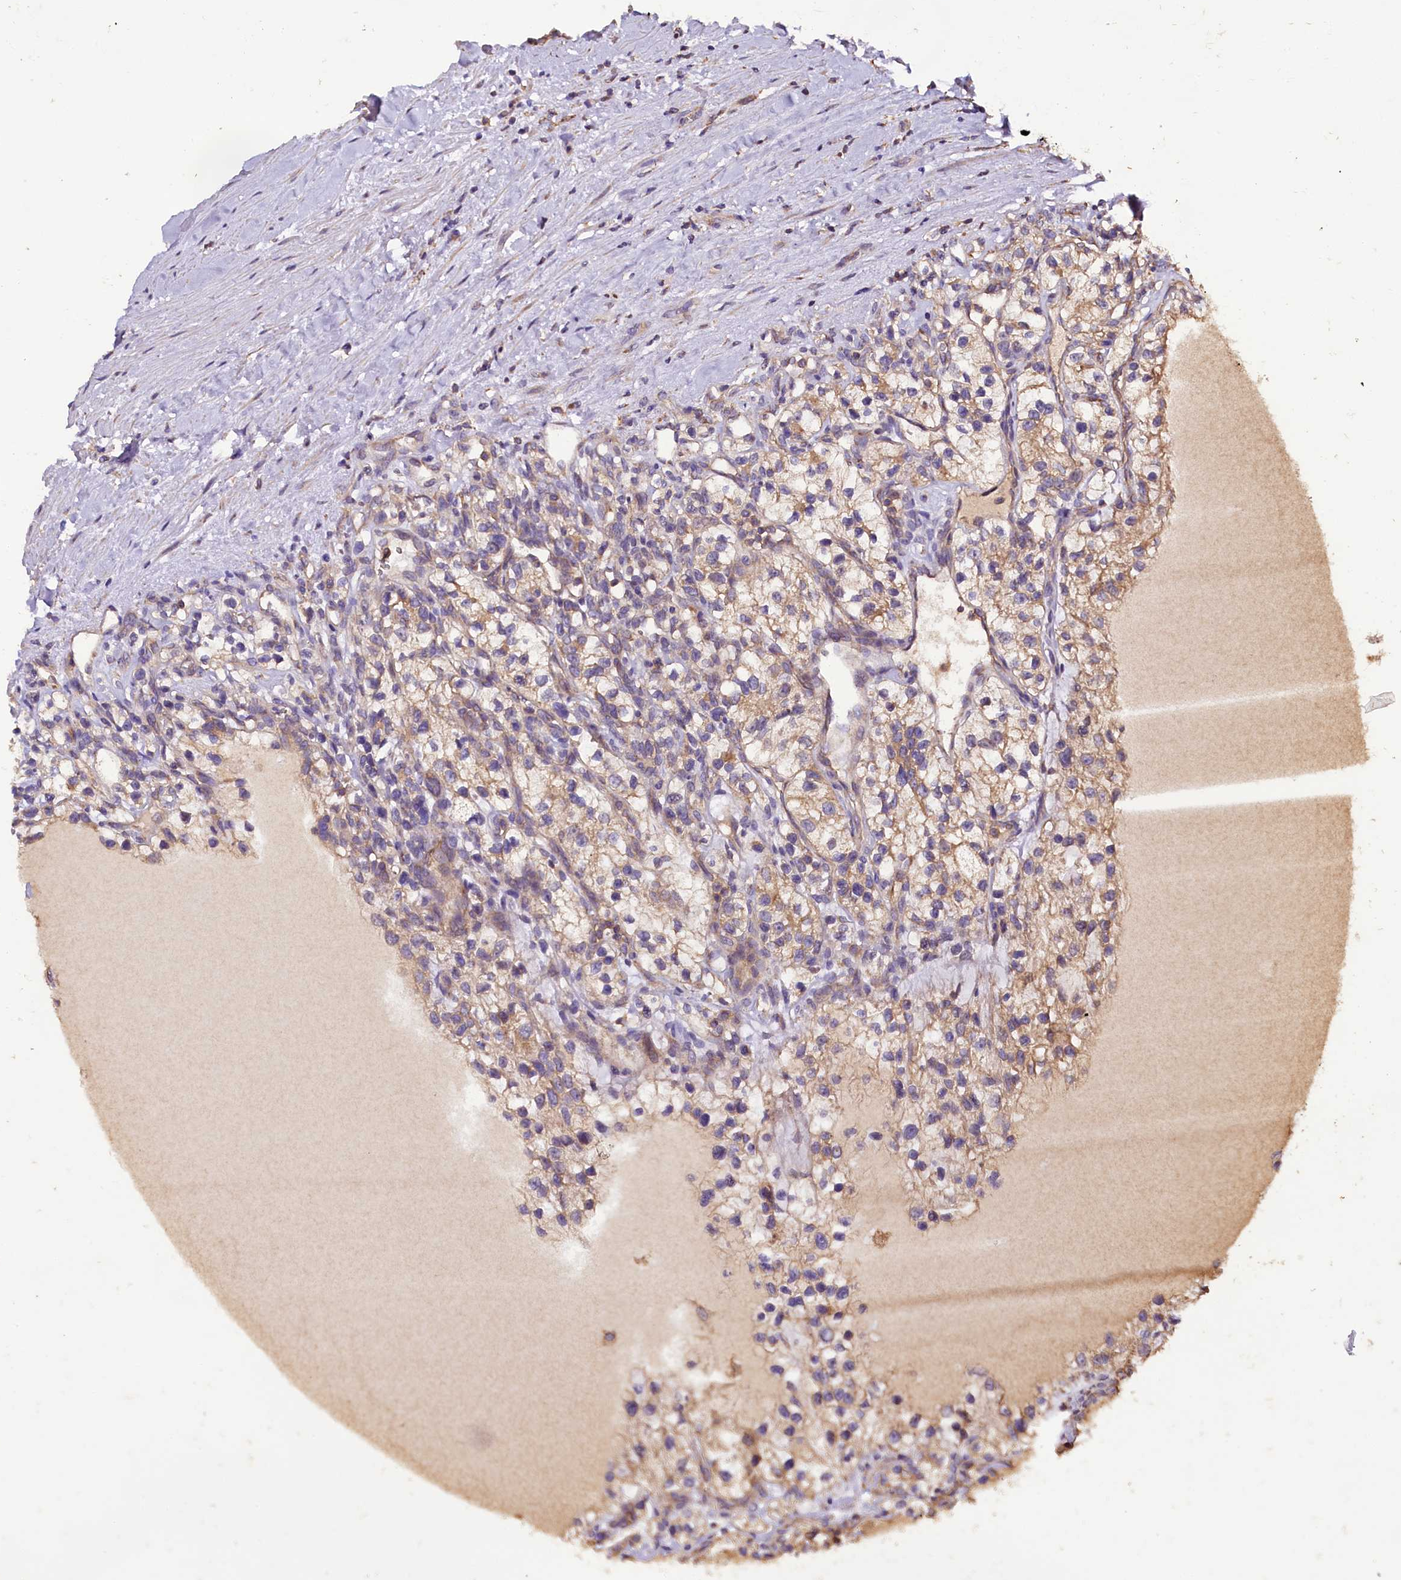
{"staining": {"intensity": "moderate", "quantity": "25%-75%", "location": "cytoplasmic/membranous"}, "tissue": "renal cancer", "cell_type": "Tumor cells", "image_type": "cancer", "snomed": [{"axis": "morphology", "description": "Adenocarcinoma, NOS"}, {"axis": "topography", "description": "Kidney"}], "caption": "Moderate cytoplasmic/membranous staining for a protein is identified in about 25%-75% of tumor cells of renal cancer (adenocarcinoma) using immunohistochemistry.", "gene": "ENKD1", "patient": {"sex": "female", "age": 57}}